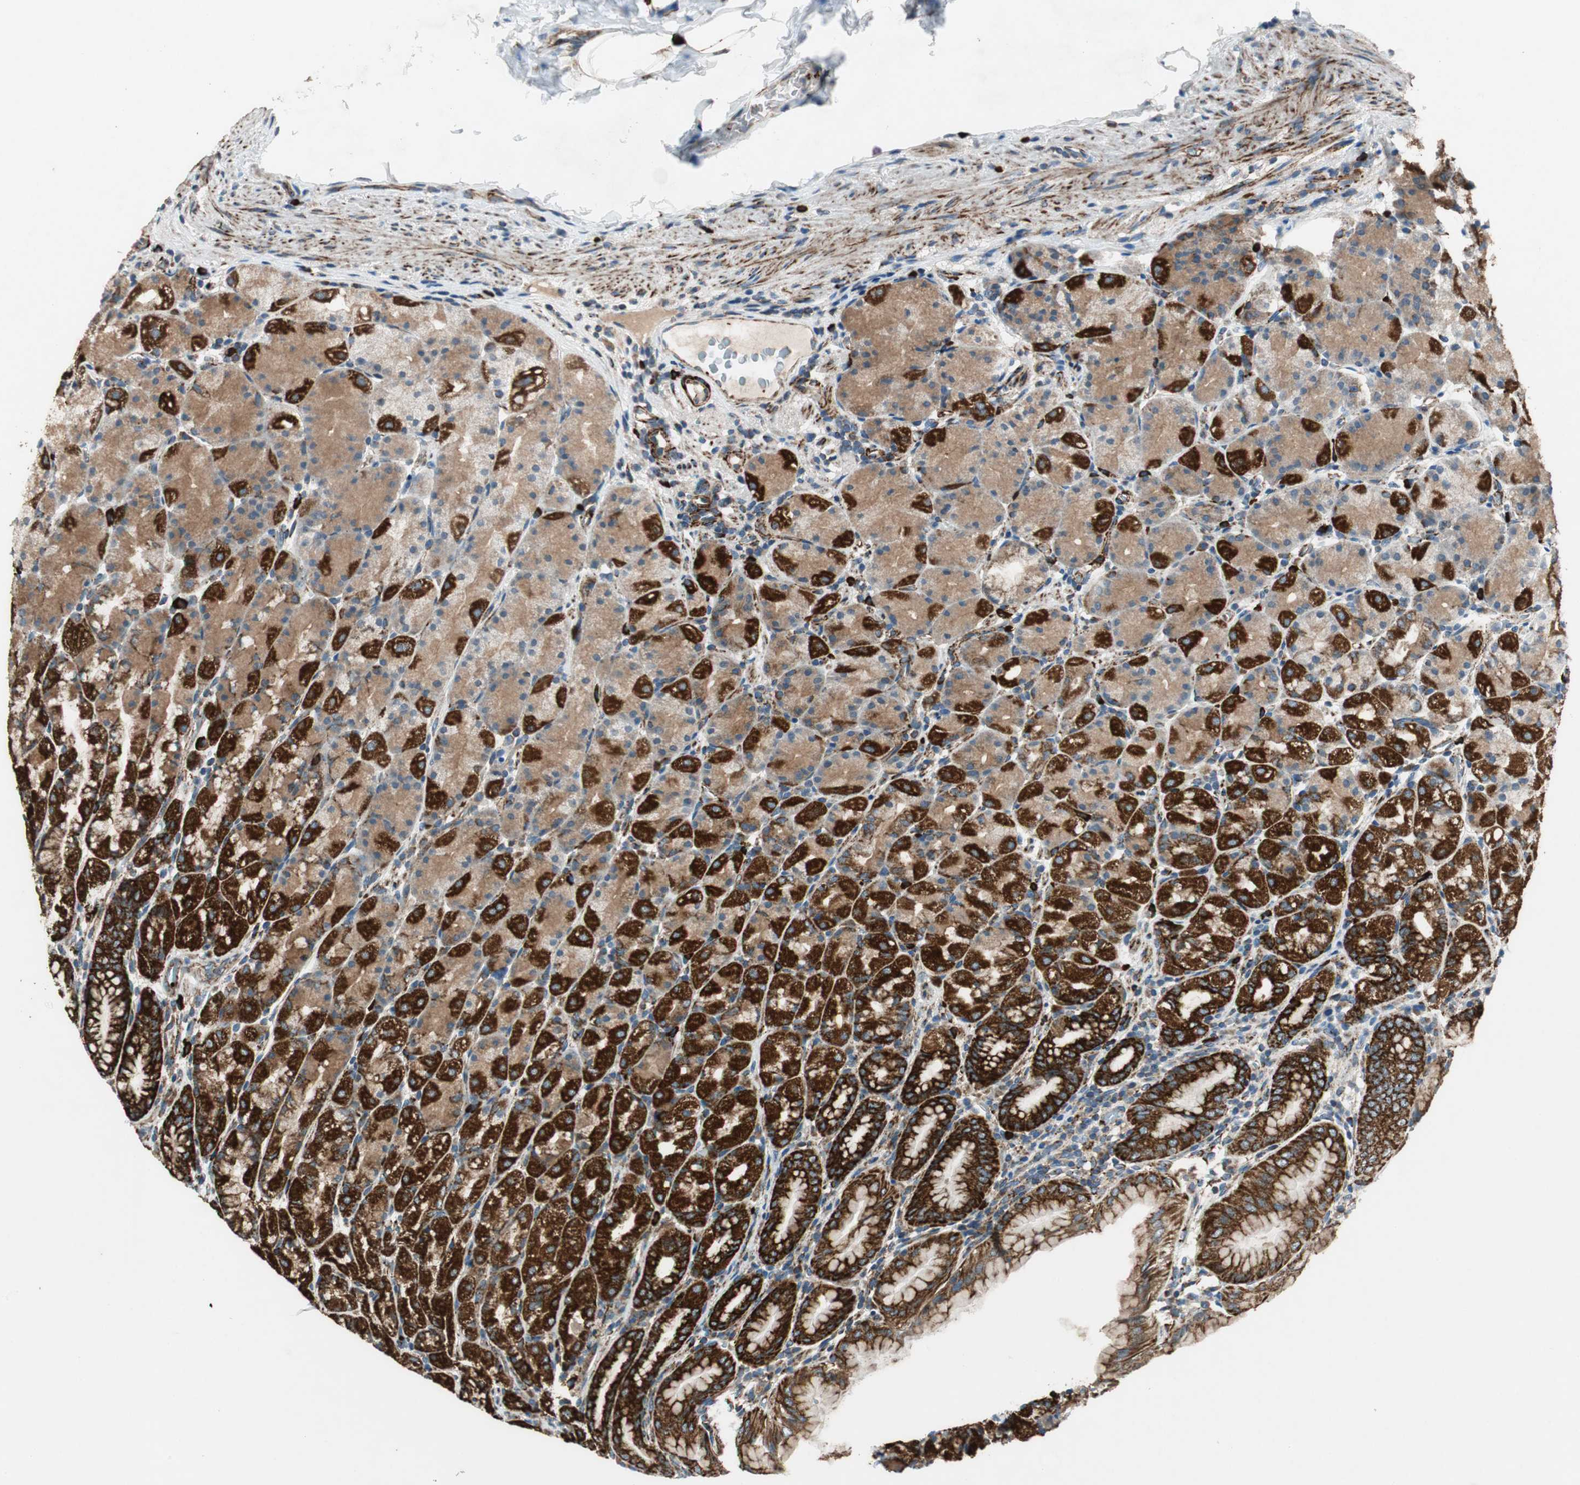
{"staining": {"intensity": "strong", "quantity": ">75%", "location": "cytoplasmic/membranous"}, "tissue": "stomach", "cell_type": "Glandular cells", "image_type": "normal", "snomed": [{"axis": "morphology", "description": "Normal tissue, NOS"}, {"axis": "topography", "description": "Stomach, upper"}], "caption": "Glandular cells demonstrate strong cytoplasmic/membranous positivity in about >75% of cells in unremarkable stomach.", "gene": "AKAP1", "patient": {"sex": "male", "age": 68}}